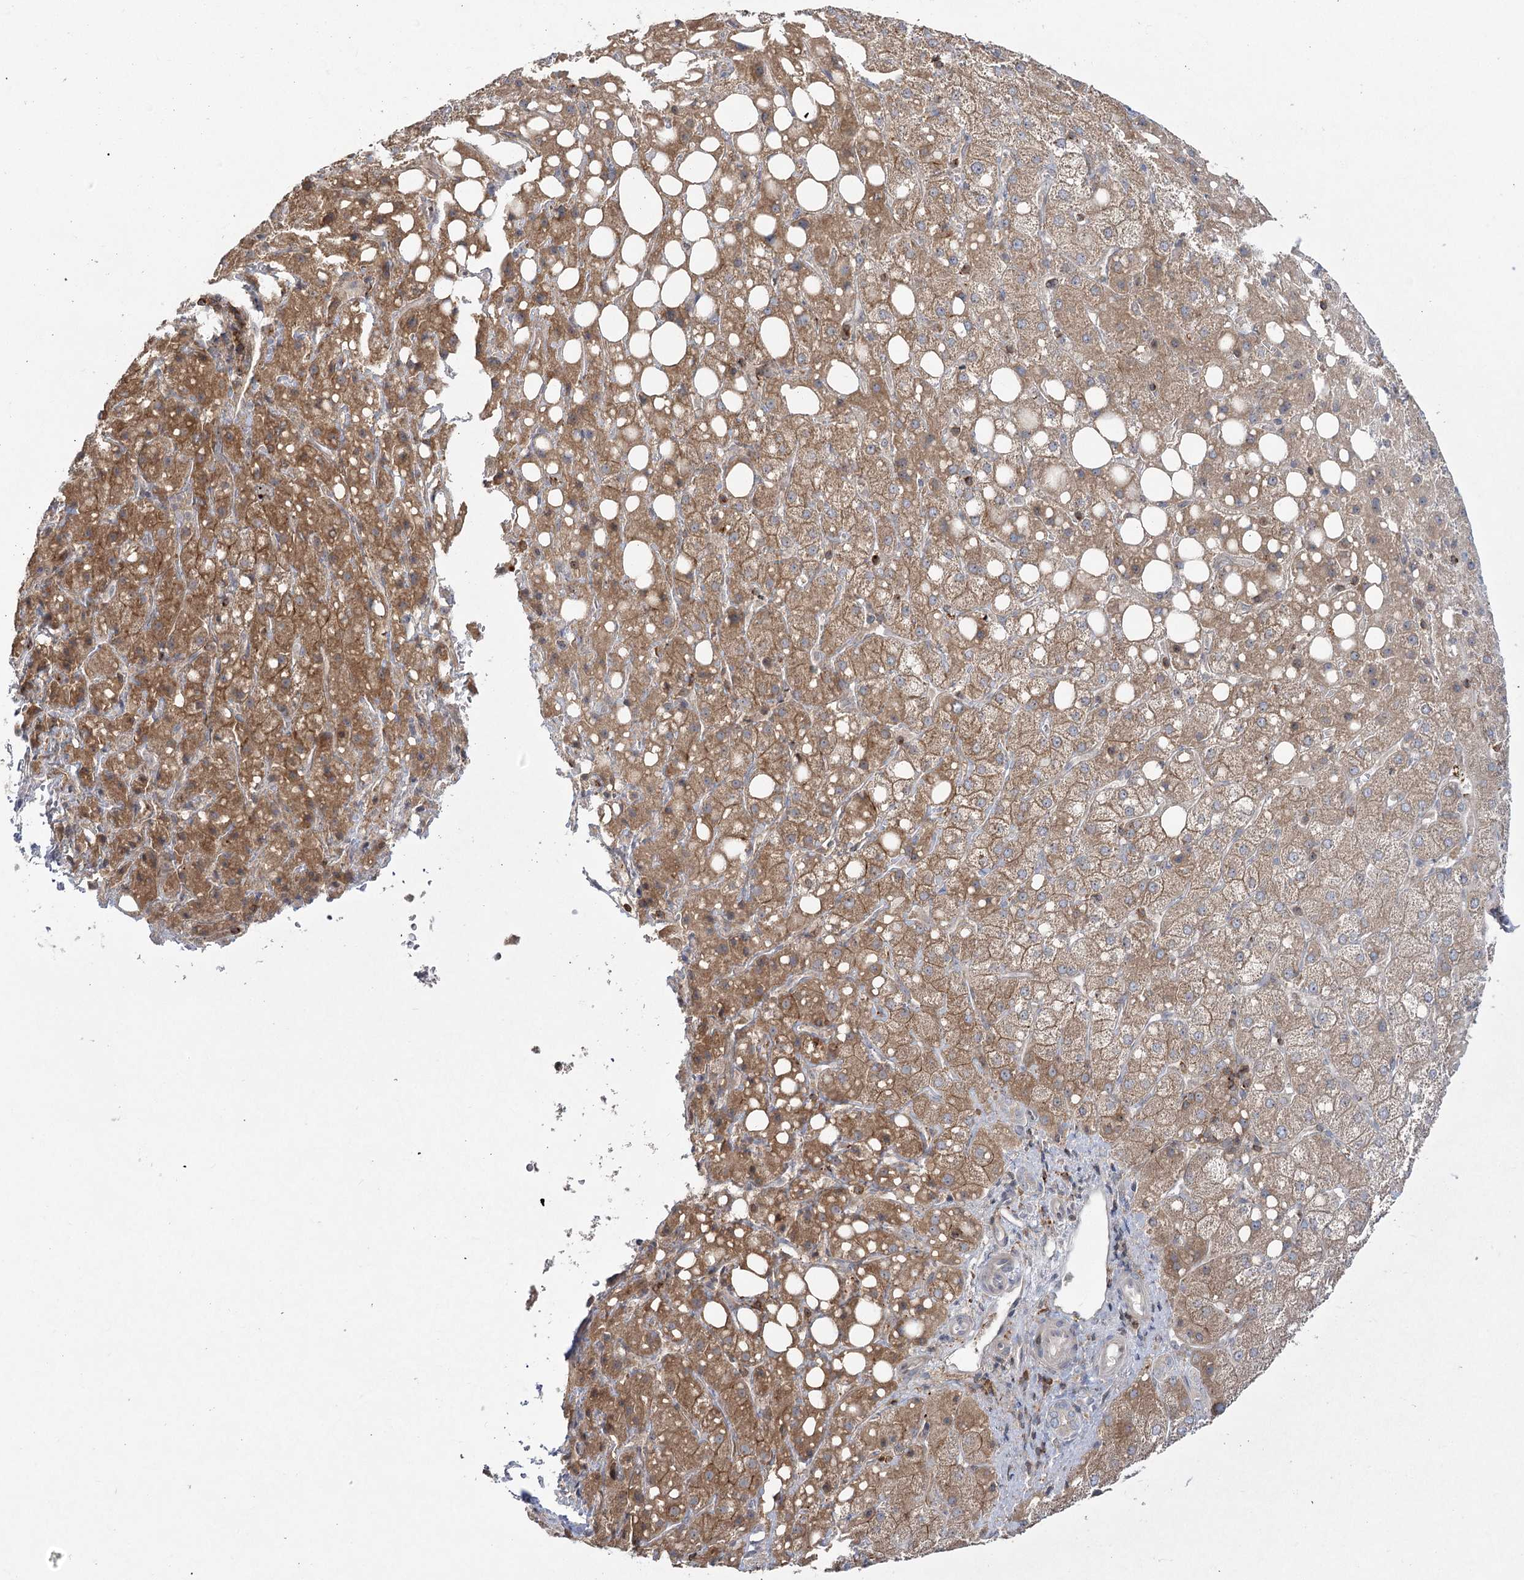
{"staining": {"intensity": "moderate", "quantity": ">75%", "location": "cytoplasmic/membranous"}, "tissue": "liver cancer", "cell_type": "Tumor cells", "image_type": "cancer", "snomed": [{"axis": "morphology", "description": "Carcinoma, Hepatocellular, NOS"}, {"axis": "topography", "description": "Liver"}], "caption": "Tumor cells exhibit medium levels of moderate cytoplasmic/membranous staining in approximately >75% of cells in human liver hepatocellular carcinoma. (IHC, brightfield microscopy, high magnification).", "gene": "SYTL1", "patient": {"sex": "male", "age": 80}}